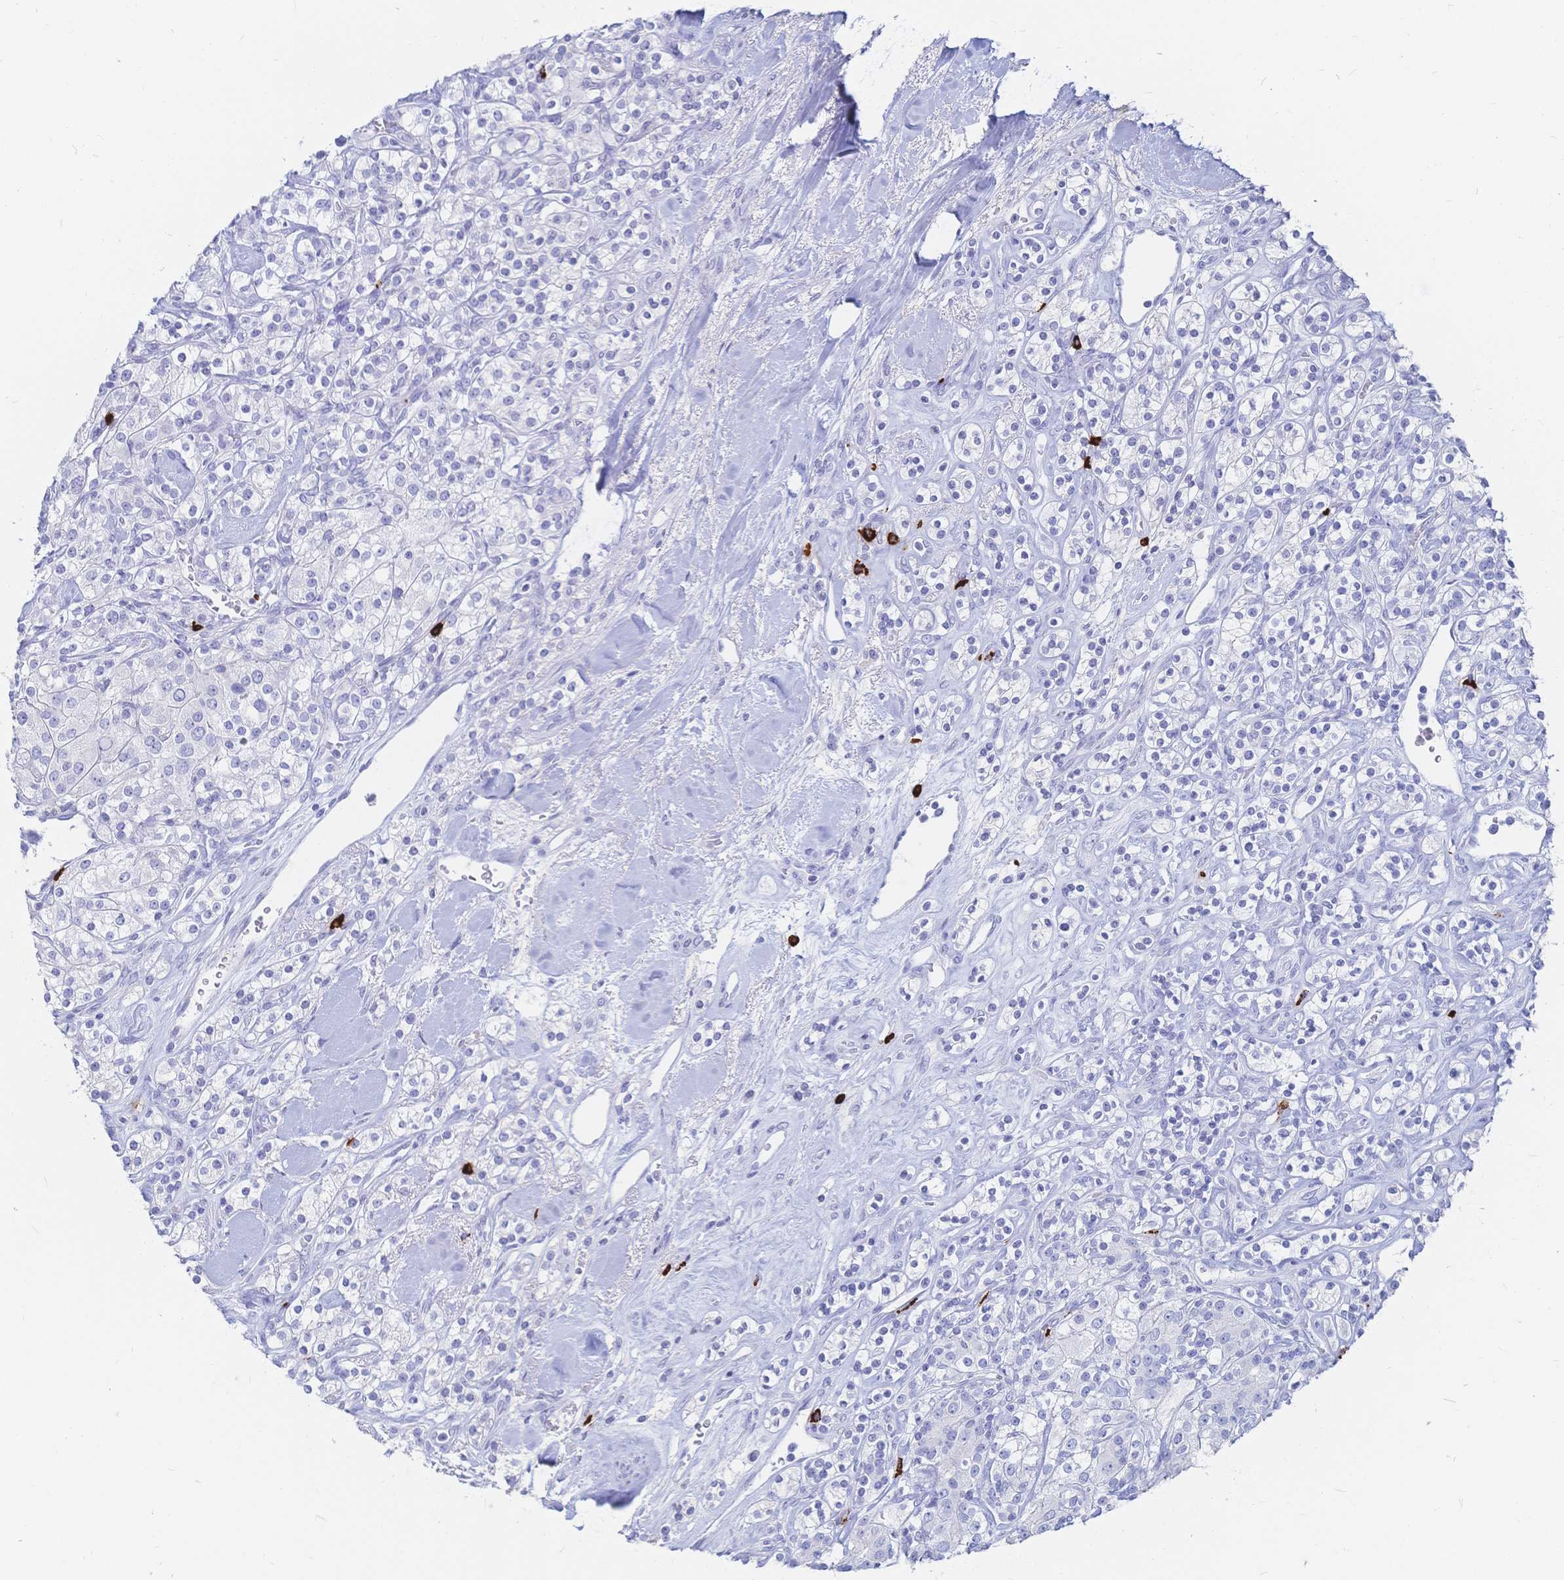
{"staining": {"intensity": "negative", "quantity": "none", "location": "none"}, "tissue": "renal cancer", "cell_type": "Tumor cells", "image_type": "cancer", "snomed": [{"axis": "morphology", "description": "Adenocarcinoma, NOS"}, {"axis": "topography", "description": "Kidney"}], "caption": "IHC of human renal cancer (adenocarcinoma) shows no staining in tumor cells.", "gene": "IL2RB", "patient": {"sex": "male", "age": 77}}